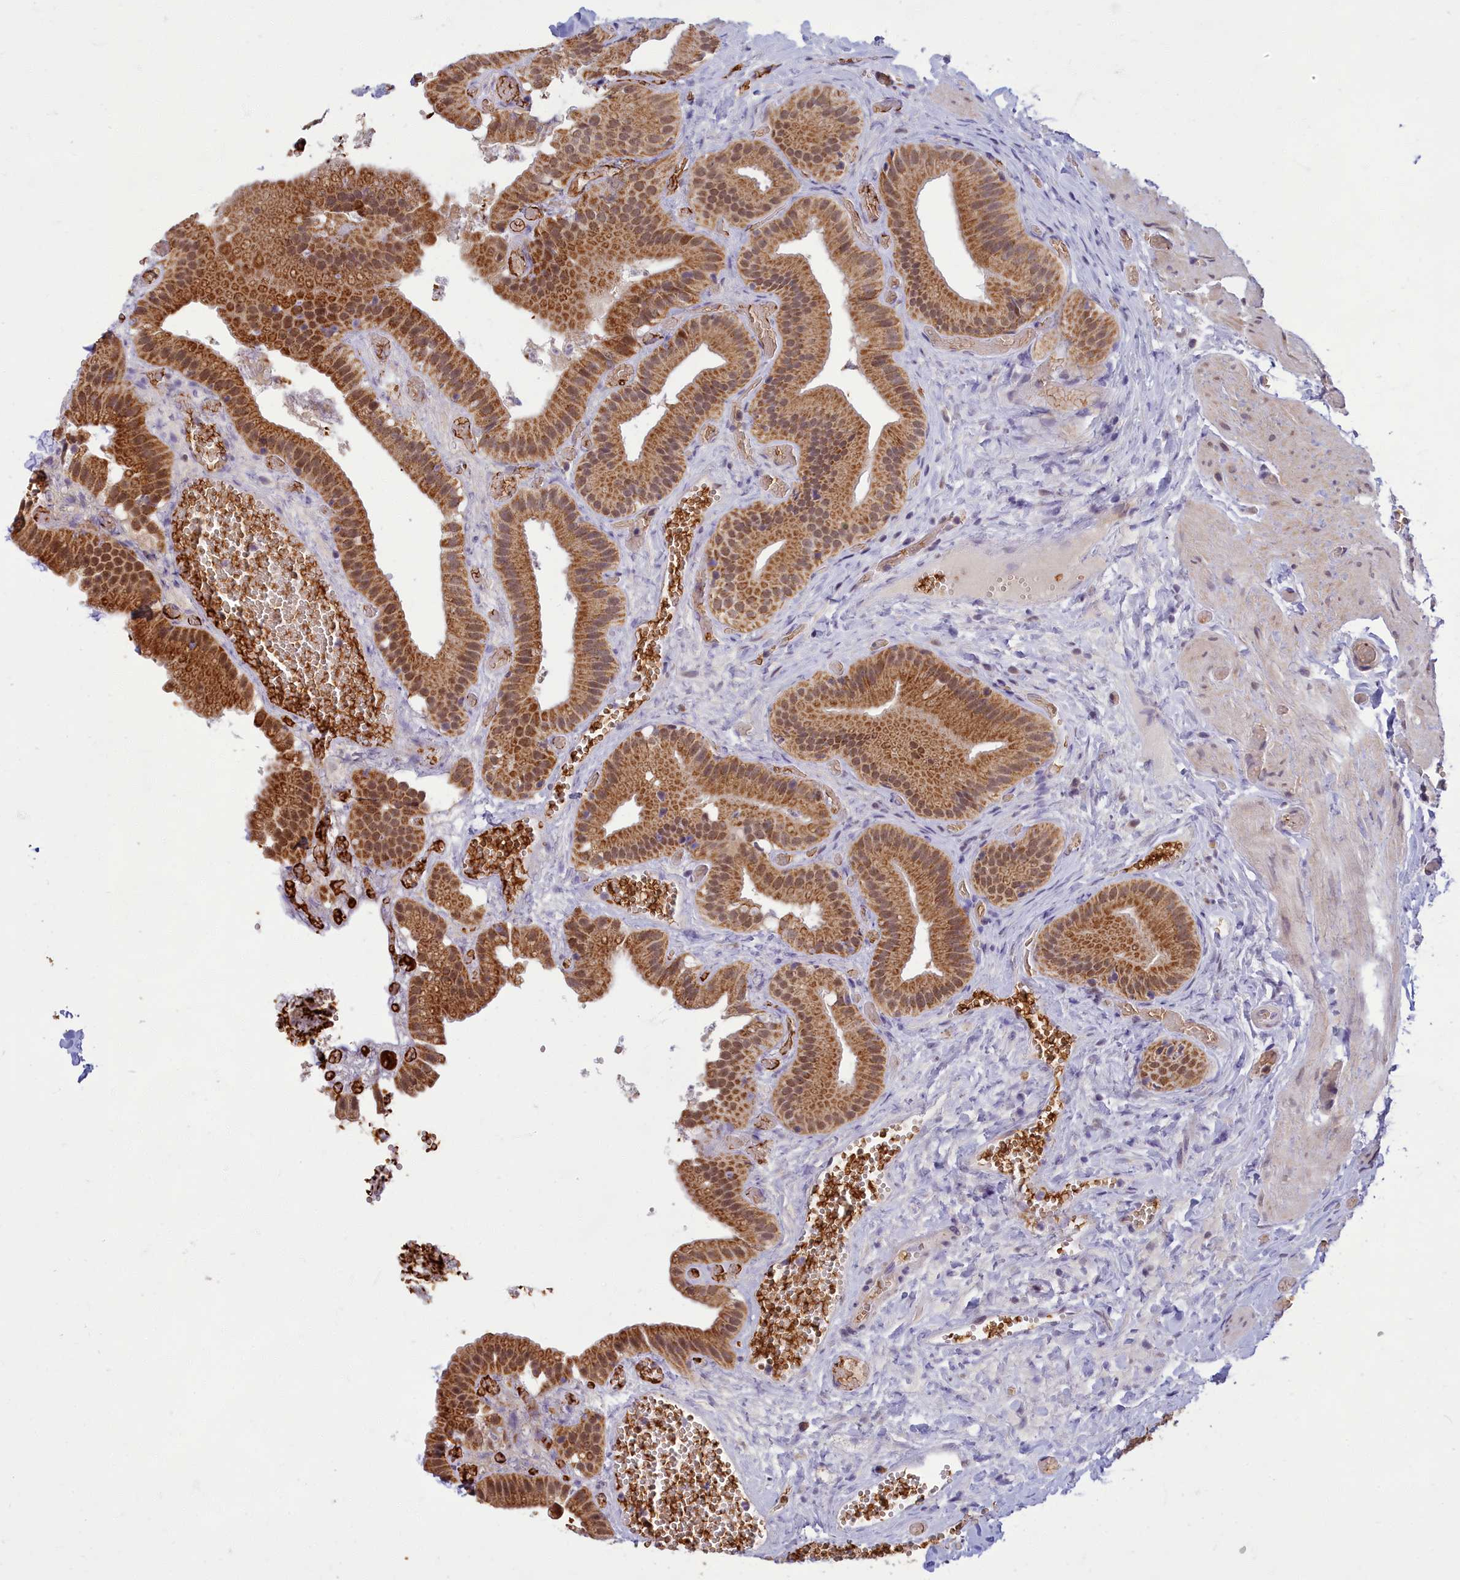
{"staining": {"intensity": "moderate", "quantity": ">75%", "location": "cytoplasmic/membranous,nuclear"}, "tissue": "gallbladder", "cell_type": "Glandular cells", "image_type": "normal", "snomed": [{"axis": "morphology", "description": "Normal tissue, NOS"}, {"axis": "topography", "description": "Gallbladder"}], "caption": "The image demonstrates immunohistochemical staining of unremarkable gallbladder. There is moderate cytoplasmic/membranous,nuclear positivity is appreciated in about >75% of glandular cells. The staining is performed using DAB (3,3'-diaminobenzidine) brown chromogen to label protein expression. The nuclei are counter-stained blue using hematoxylin.", "gene": "EARS2", "patient": {"sex": "female", "age": 64}}